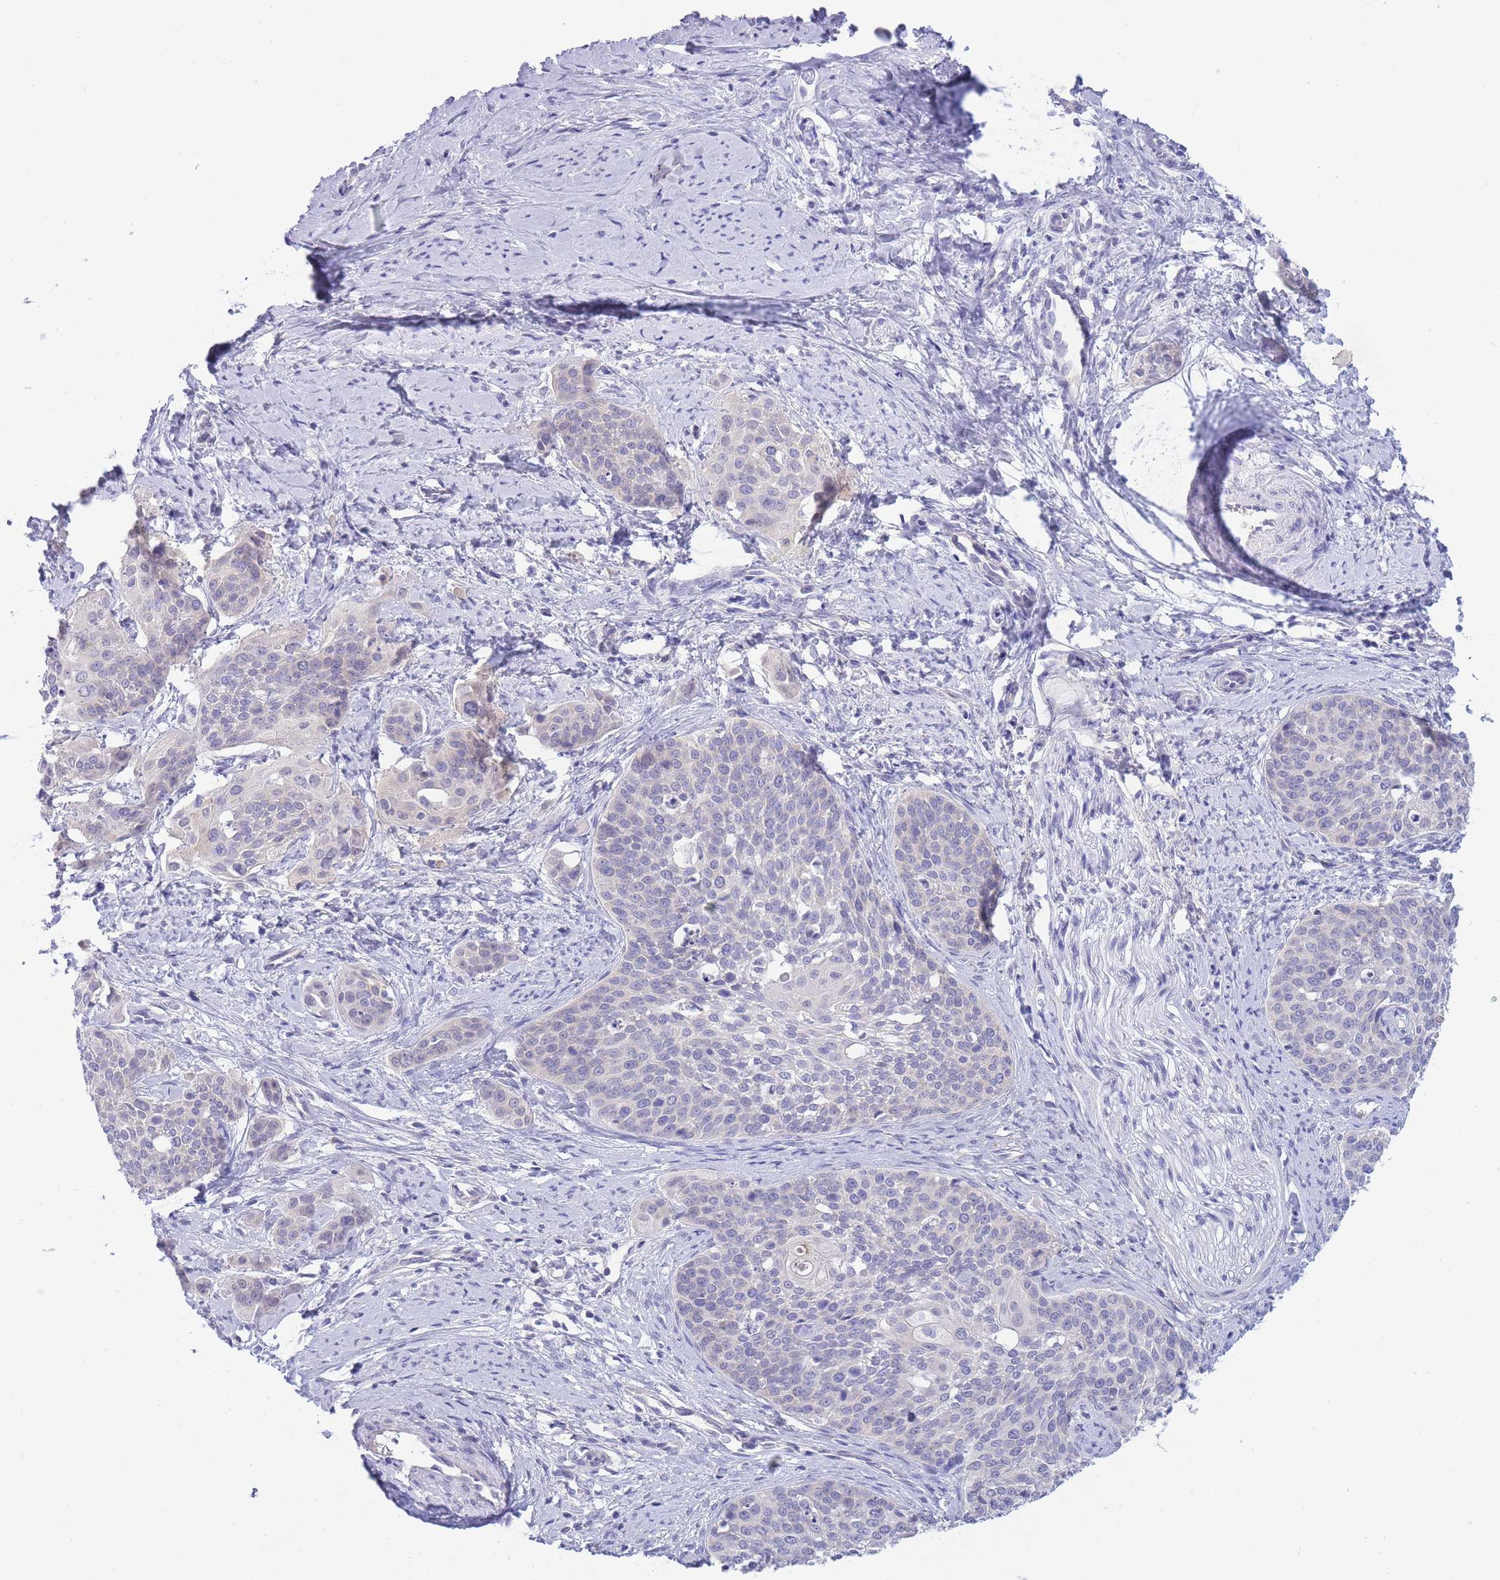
{"staining": {"intensity": "negative", "quantity": "none", "location": "none"}, "tissue": "cervical cancer", "cell_type": "Tumor cells", "image_type": "cancer", "snomed": [{"axis": "morphology", "description": "Squamous cell carcinoma, NOS"}, {"axis": "topography", "description": "Cervix"}], "caption": "Image shows no significant protein expression in tumor cells of cervical squamous cell carcinoma.", "gene": "ASAP3", "patient": {"sex": "female", "age": 44}}